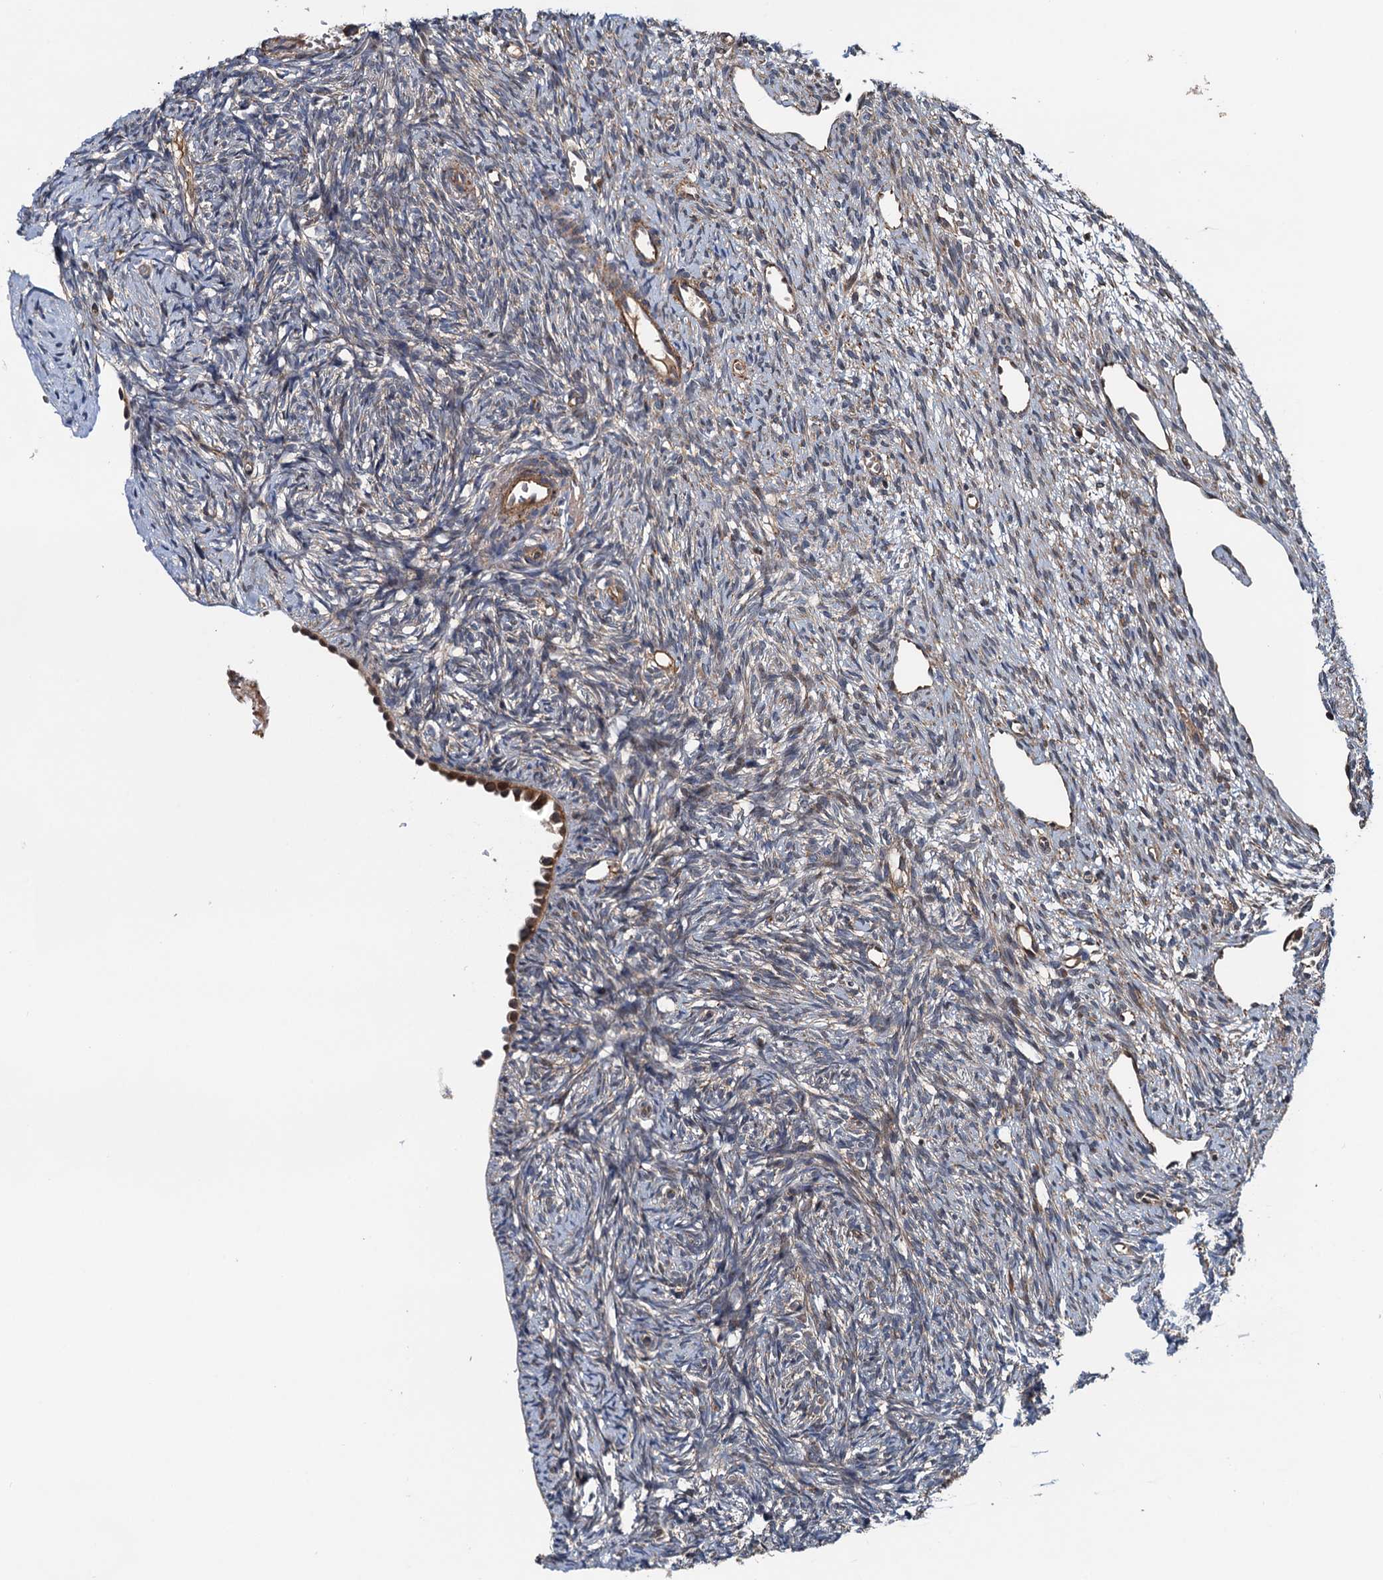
{"staining": {"intensity": "weak", "quantity": "<25%", "location": "cytoplasmic/membranous"}, "tissue": "ovary", "cell_type": "Ovarian stroma cells", "image_type": "normal", "snomed": [{"axis": "morphology", "description": "Normal tissue, NOS"}, {"axis": "topography", "description": "Ovary"}], "caption": "Immunohistochemistry image of normal ovary: human ovary stained with DAB shows no significant protein expression in ovarian stroma cells. Nuclei are stained in blue.", "gene": "AAGAB", "patient": {"sex": "female", "age": 51}}